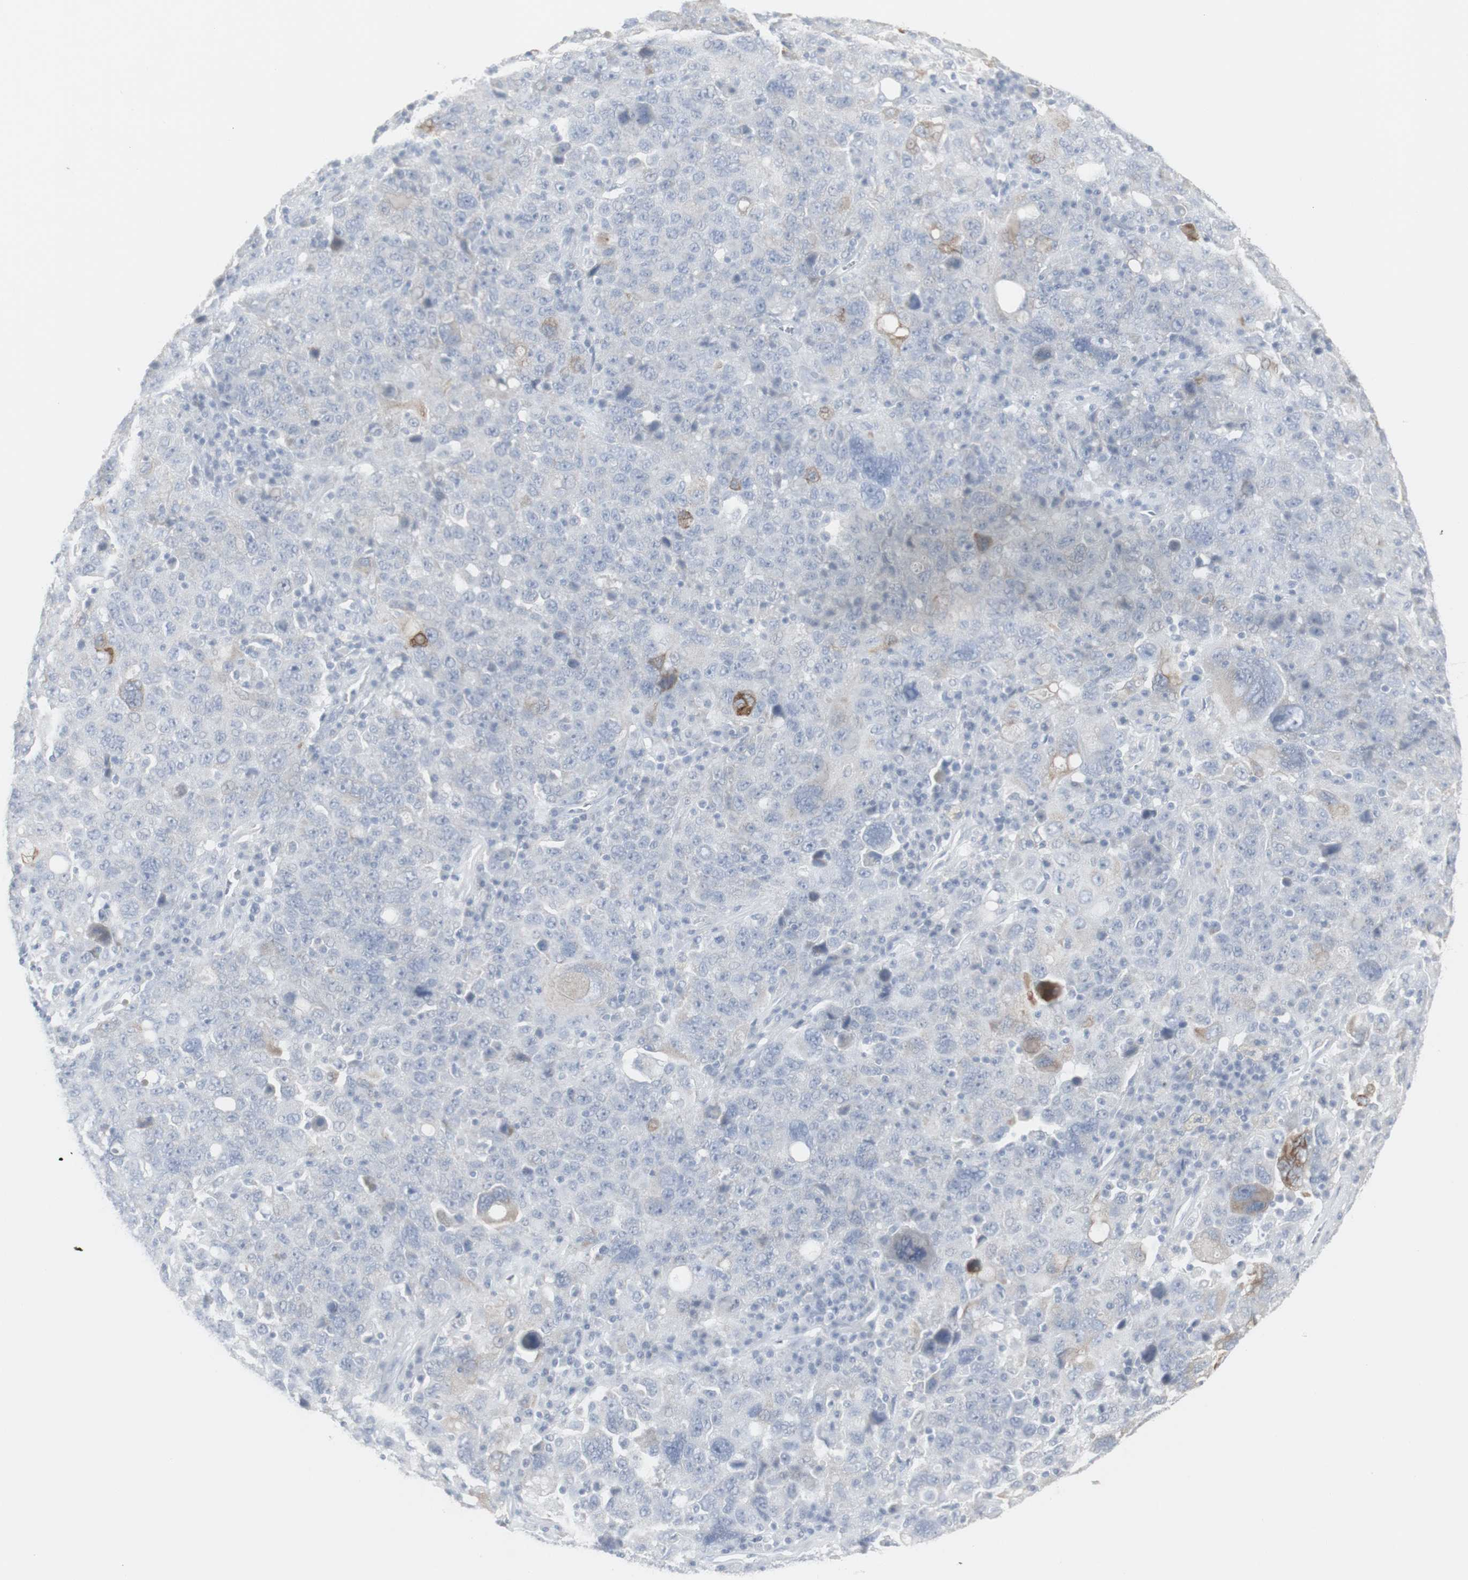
{"staining": {"intensity": "negative", "quantity": "none", "location": "none"}, "tissue": "ovarian cancer", "cell_type": "Tumor cells", "image_type": "cancer", "snomed": [{"axis": "morphology", "description": "Carcinoma, endometroid"}, {"axis": "topography", "description": "Ovary"}], "caption": "There is no significant positivity in tumor cells of endometroid carcinoma (ovarian).", "gene": "ENSG00000198211", "patient": {"sex": "female", "age": 62}}